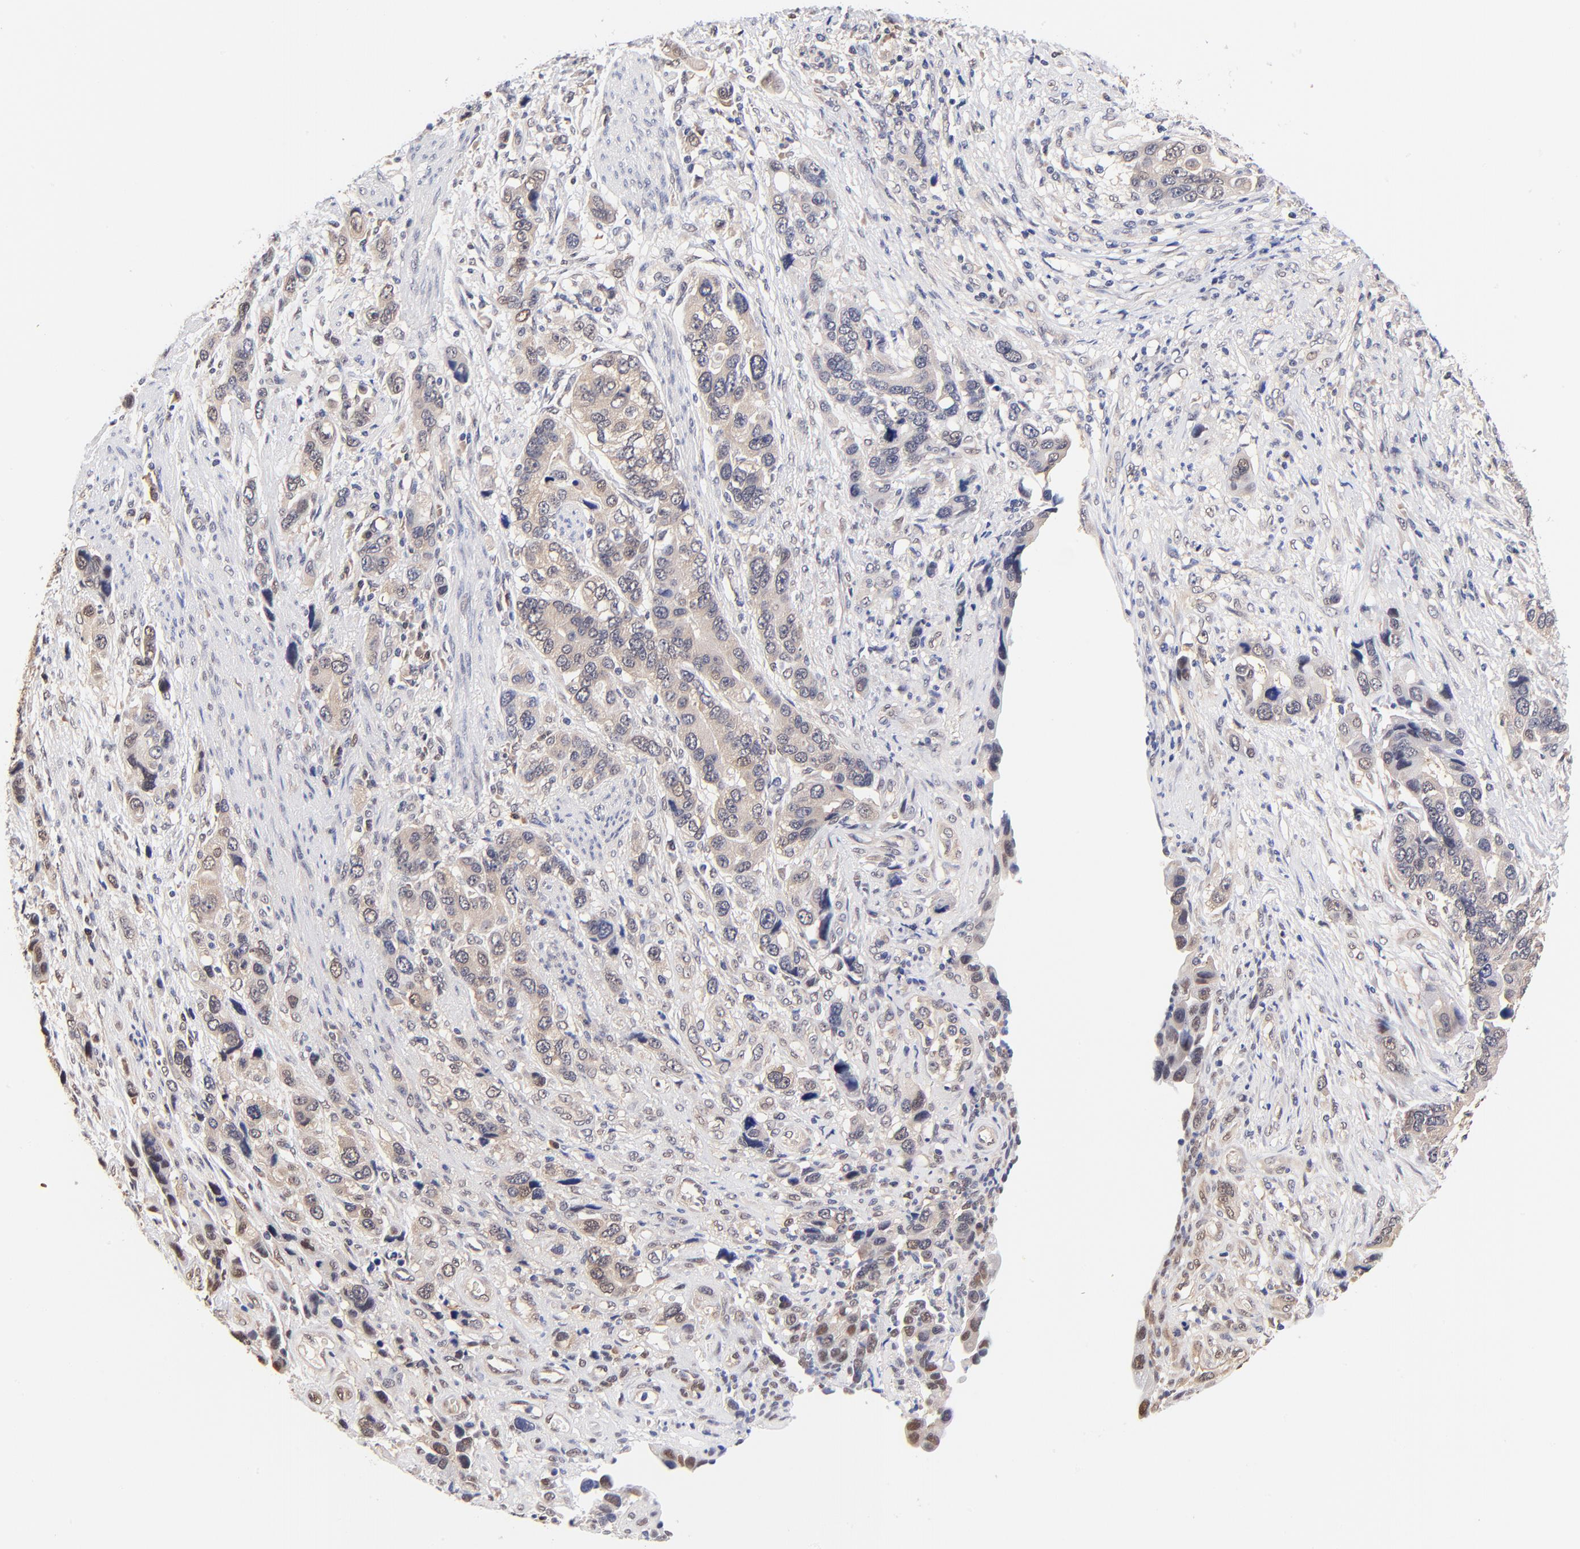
{"staining": {"intensity": "weak", "quantity": "25%-75%", "location": "cytoplasmic/membranous,nuclear"}, "tissue": "stomach cancer", "cell_type": "Tumor cells", "image_type": "cancer", "snomed": [{"axis": "morphology", "description": "Adenocarcinoma, NOS"}, {"axis": "topography", "description": "Stomach, lower"}], "caption": "Stomach cancer (adenocarcinoma) was stained to show a protein in brown. There is low levels of weak cytoplasmic/membranous and nuclear staining in about 25%-75% of tumor cells.", "gene": "TXNL1", "patient": {"sex": "female", "age": 93}}